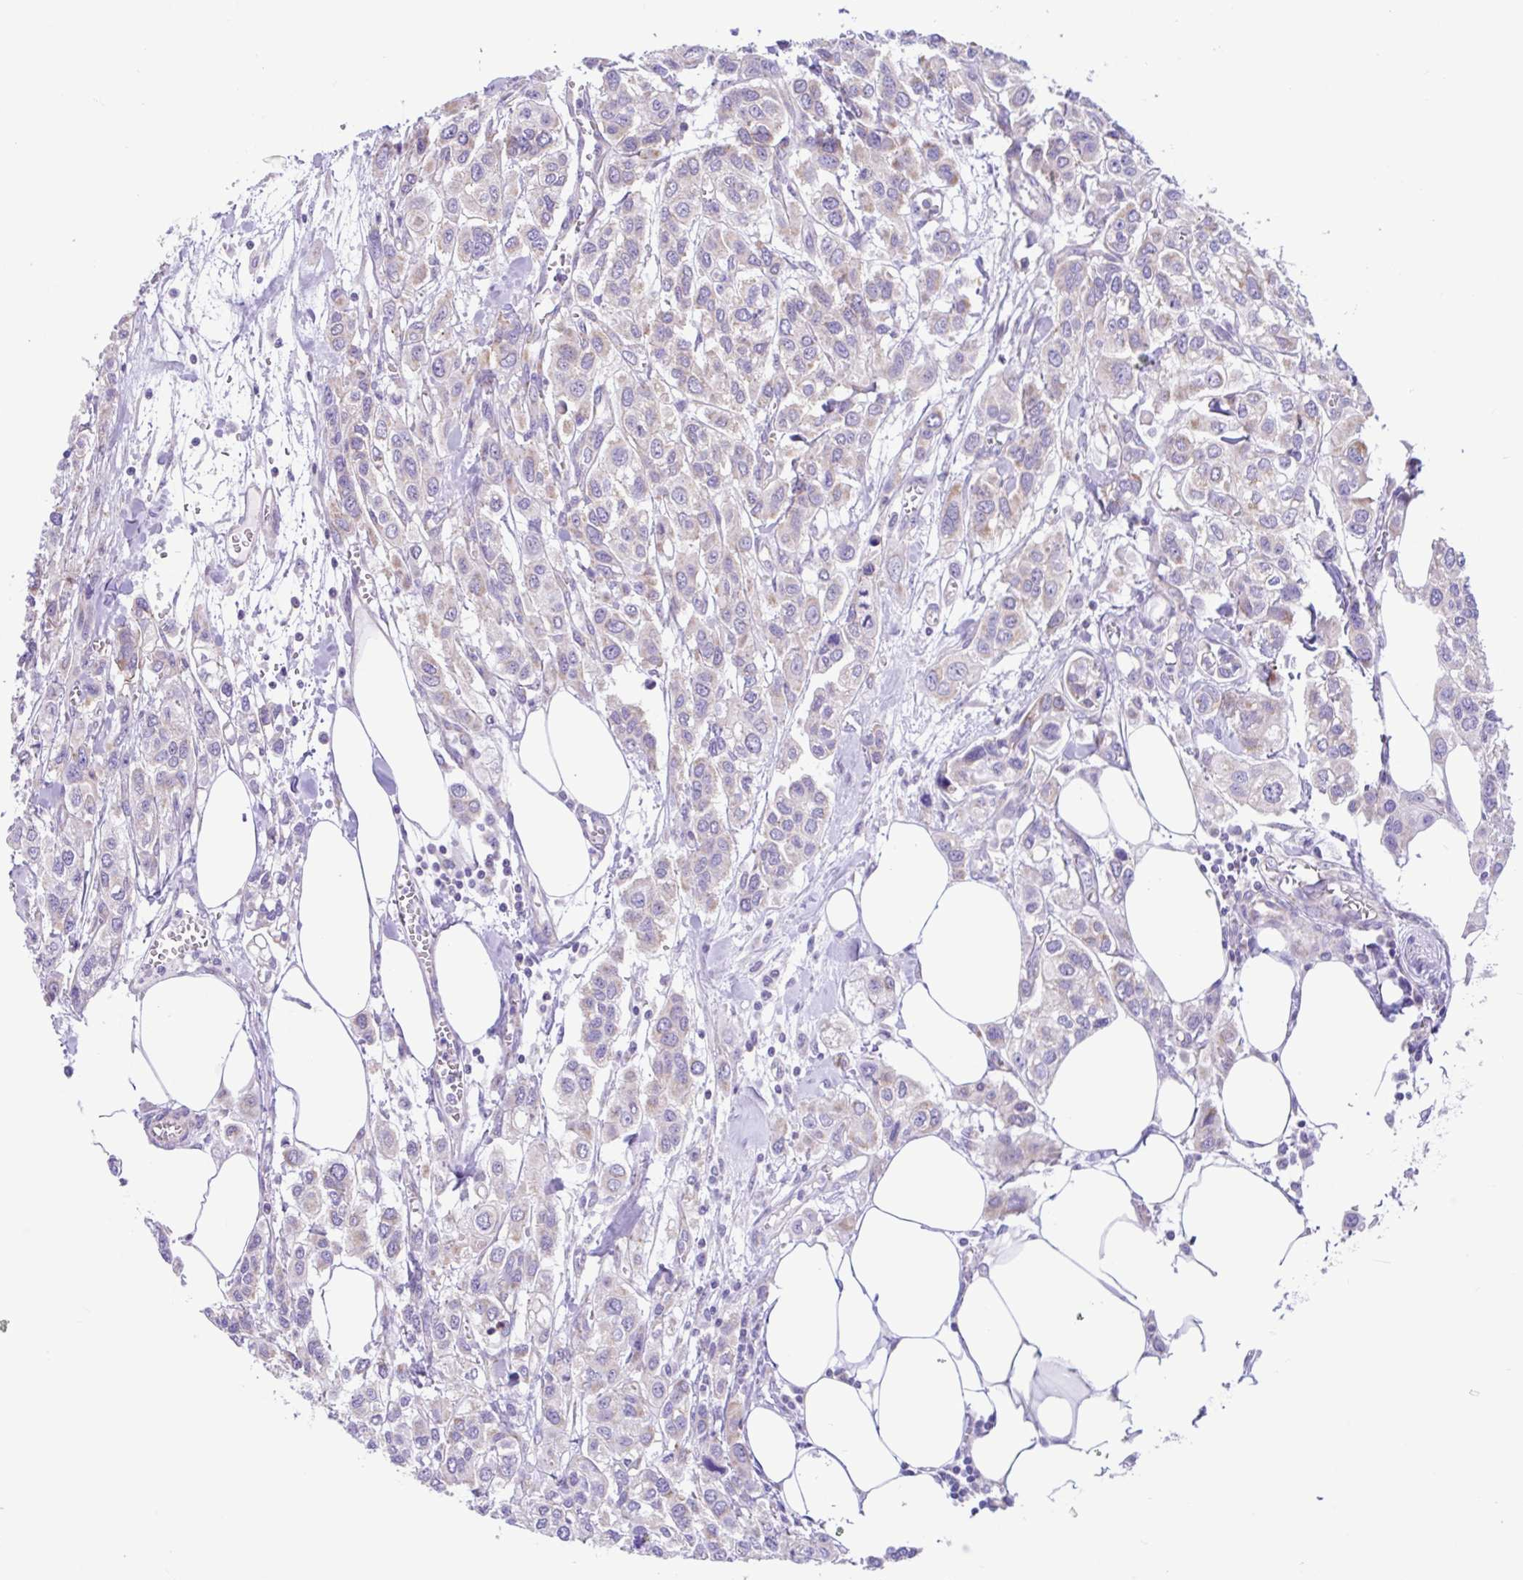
{"staining": {"intensity": "weak", "quantity": "<25%", "location": "cytoplasmic/membranous"}, "tissue": "urothelial cancer", "cell_type": "Tumor cells", "image_type": "cancer", "snomed": [{"axis": "morphology", "description": "Urothelial carcinoma, High grade"}, {"axis": "topography", "description": "Urinary bladder"}], "caption": "Immunohistochemistry (IHC) of urothelial cancer shows no staining in tumor cells.", "gene": "NDUFS2", "patient": {"sex": "male", "age": 67}}